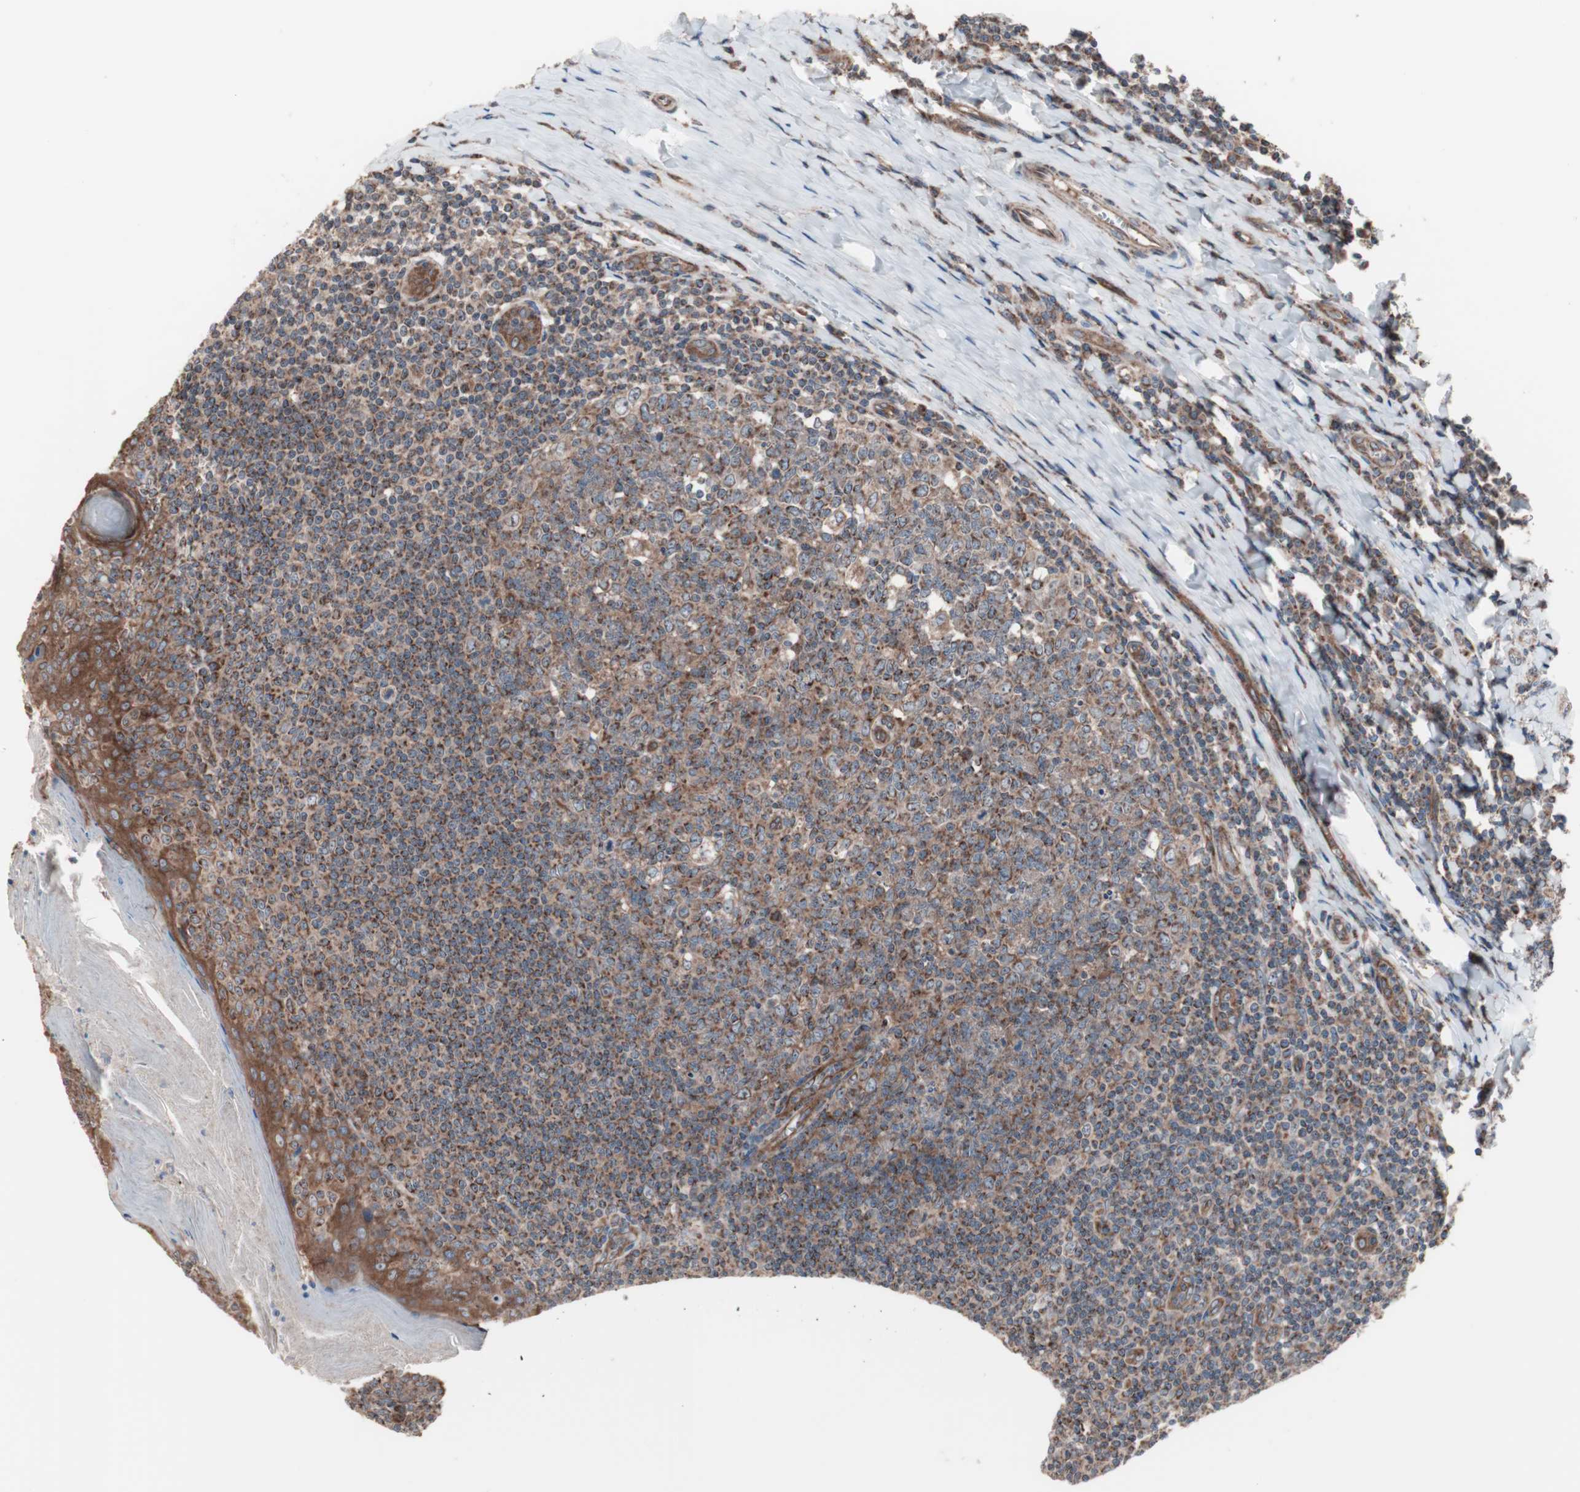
{"staining": {"intensity": "moderate", "quantity": ">75%", "location": "cytoplasmic/membranous"}, "tissue": "tonsil", "cell_type": "Germinal center cells", "image_type": "normal", "snomed": [{"axis": "morphology", "description": "Normal tissue, NOS"}, {"axis": "topography", "description": "Tonsil"}], "caption": "Immunohistochemical staining of unremarkable human tonsil shows medium levels of moderate cytoplasmic/membranous expression in about >75% of germinal center cells.", "gene": "CTTNBP2NL", "patient": {"sex": "male", "age": 31}}